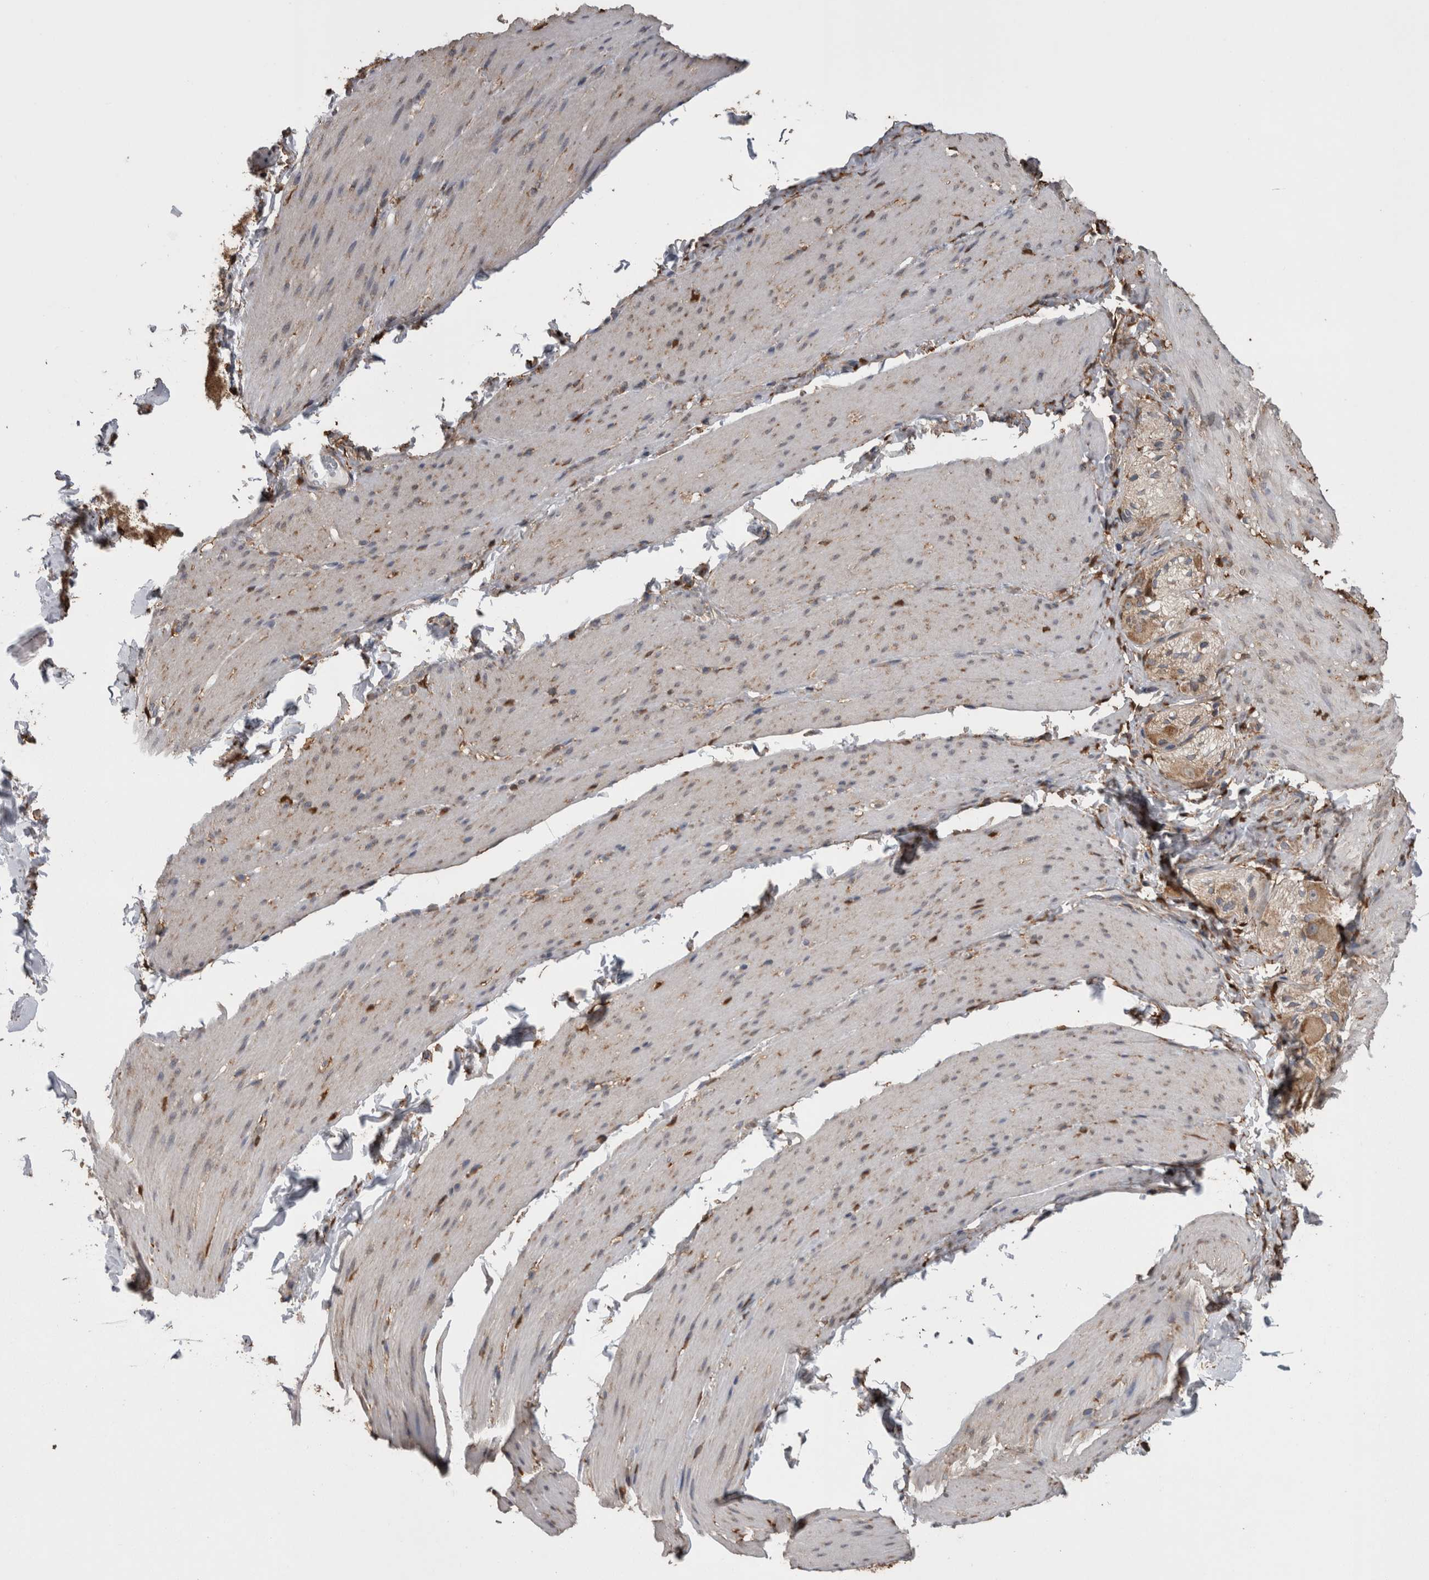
{"staining": {"intensity": "weak", "quantity": "<25%", "location": "cytoplasmic/membranous"}, "tissue": "smooth muscle", "cell_type": "Smooth muscle cells", "image_type": "normal", "snomed": [{"axis": "morphology", "description": "Normal tissue, NOS"}, {"axis": "topography", "description": "Smooth muscle"}, {"axis": "topography", "description": "Small intestine"}], "caption": "This is an immunohistochemistry (IHC) micrograph of unremarkable smooth muscle. There is no staining in smooth muscle cells.", "gene": "DDX6", "patient": {"sex": "female", "age": 84}}